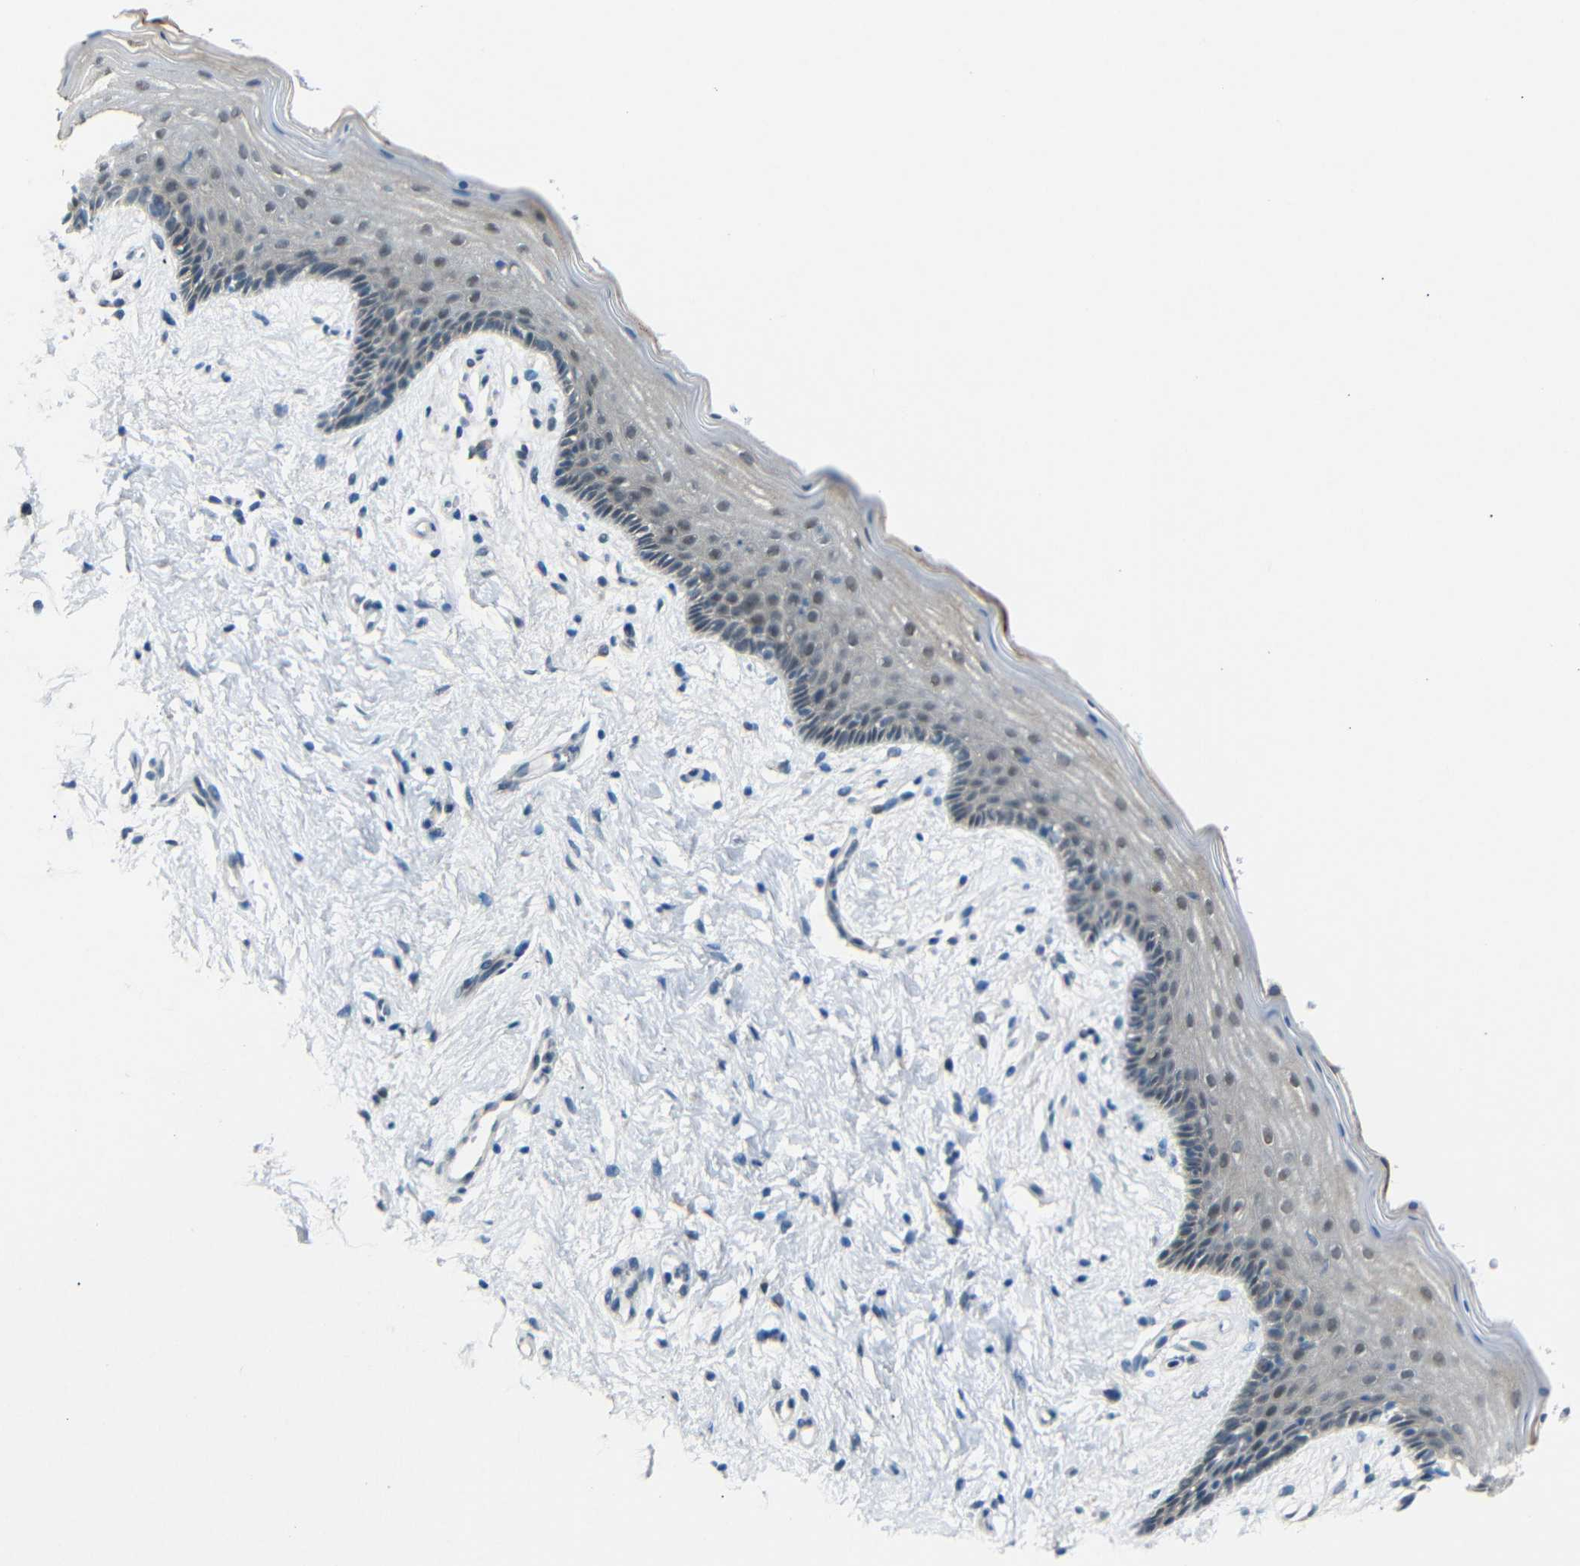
{"staining": {"intensity": "moderate", "quantity": "<25%", "location": "nuclear"}, "tissue": "vagina", "cell_type": "Squamous epithelial cells", "image_type": "normal", "snomed": [{"axis": "morphology", "description": "Normal tissue, NOS"}, {"axis": "topography", "description": "Vagina"}], "caption": "About <25% of squamous epithelial cells in benign vagina demonstrate moderate nuclear protein staining as visualized by brown immunohistochemical staining.", "gene": "GPR158", "patient": {"sex": "female", "age": 44}}